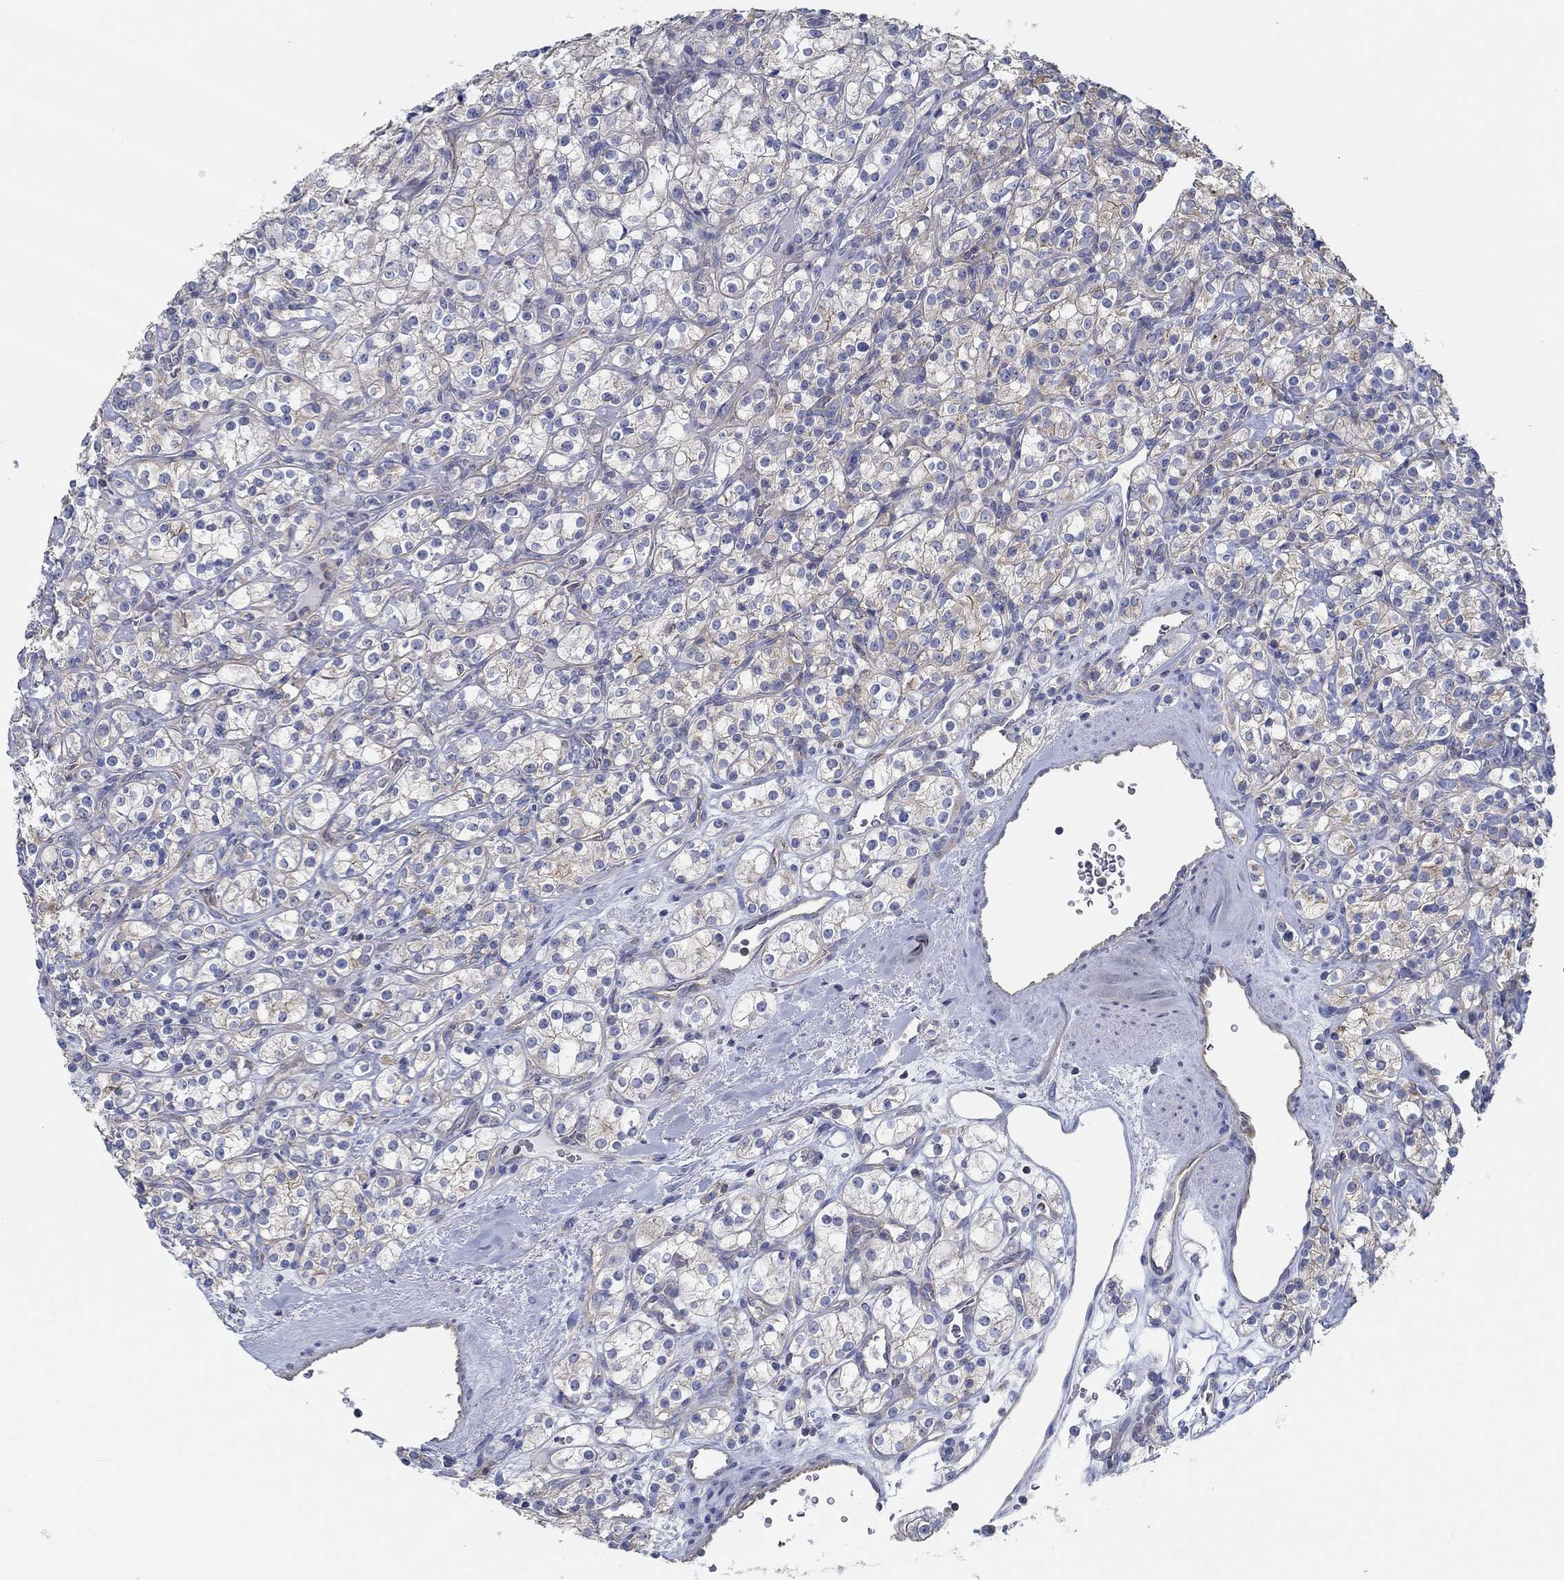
{"staining": {"intensity": "weak", "quantity": "<25%", "location": "cytoplasmic/membranous"}, "tissue": "renal cancer", "cell_type": "Tumor cells", "image_type": "cancer", "snomed": [{"axis": "morphology", "description": "Adenocarcinoma, NOS"}, {"axis": "topography", "description": "Kidney"}], "caption": "Renal cancer stained for a protein using immunohistochemistry exhibits no expression tumor cells.", "gene": "BBOF1", "patient": {"sex": "male", "age": 77}}